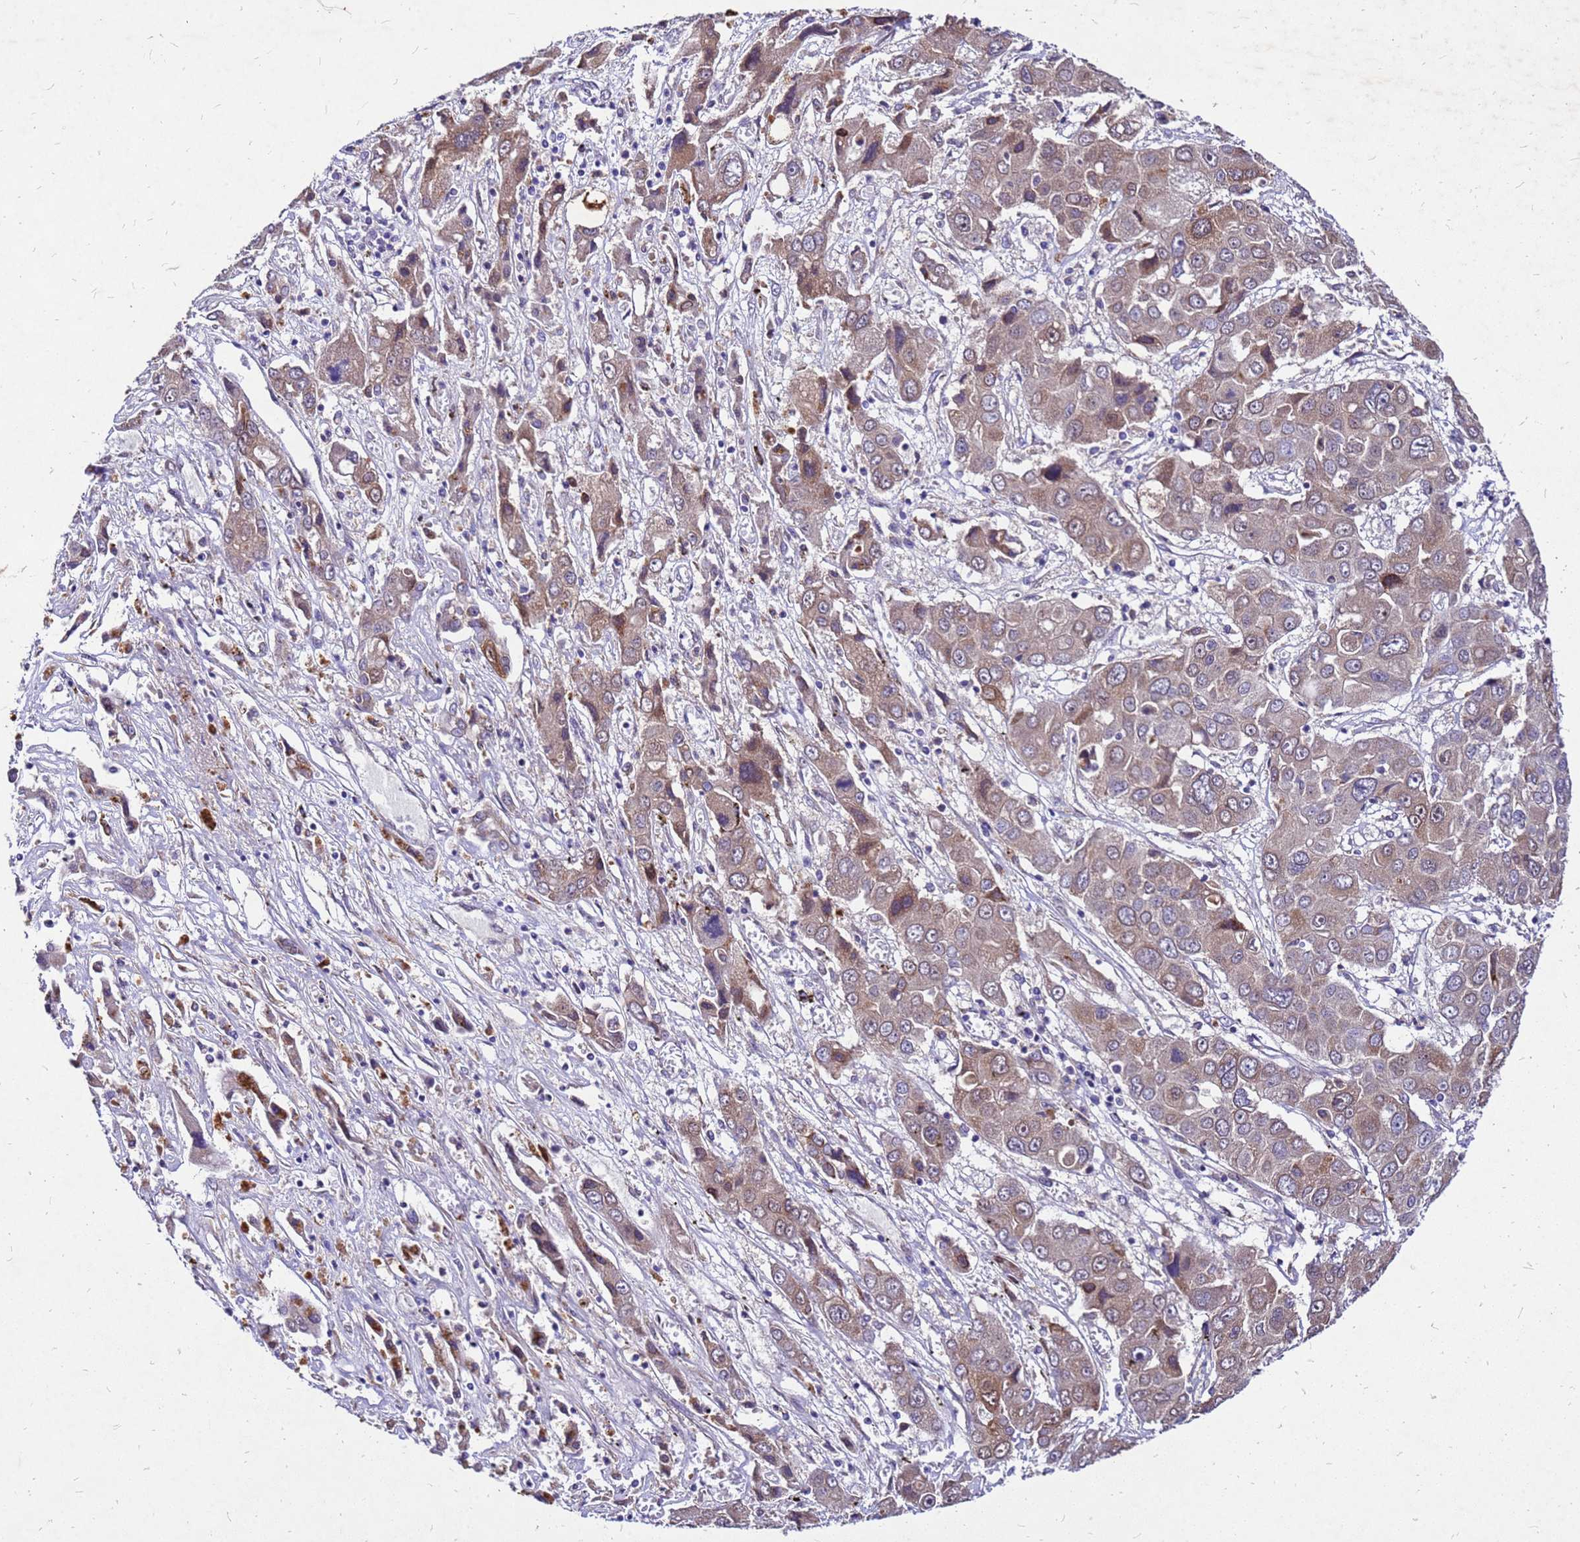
{"staining": {"intensity": "weak", "quantity": "25%-75%", "location": "cytoplasmic/membranous"}, "tissue": "liver cancer", "cell_type": "Tumor cells", "image_type": "cancer", "snomed": [{"axis": "morphology", "description": "Cholangiocarcinoma"}, {"axis": "topography", "description": "Liver"}], "caption": "Immunohistochemistry micrograph of cholangiocarcinoma (liver) stained for a protein (brown), which demonstrates low levels of weak cytoplasmic/membranous expression in approximately 25%-75% of tumor cells.", "gene": "DUSP23", "patient": {"sex": "male", "age": 67}}